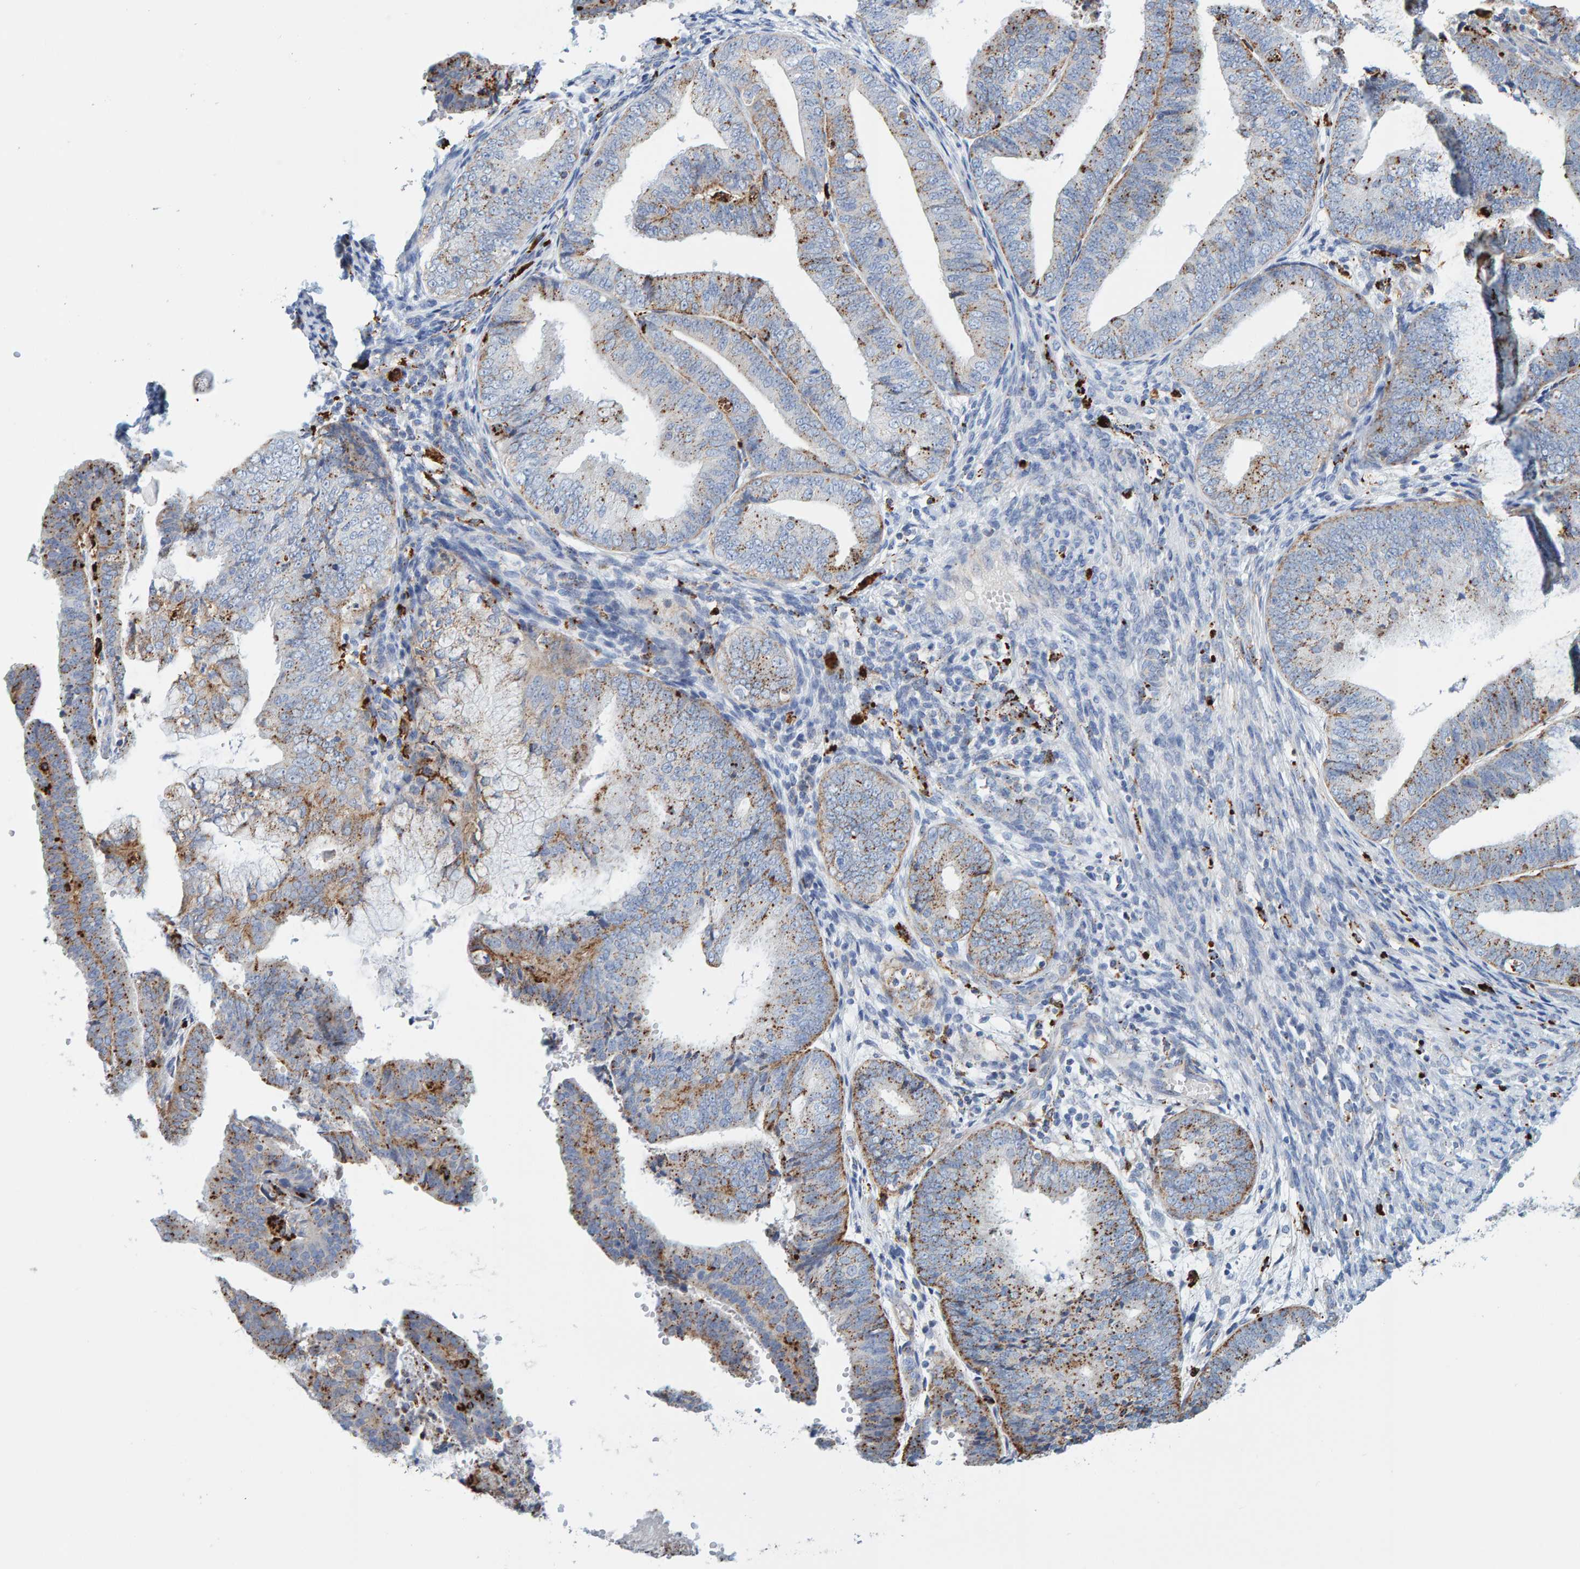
{"staining": {"intensity": "moderate", "quantity": "<25%", "location": "cytoplasmic/membranous"}, "tissue": "endometrial cancer", "cell_type": "Tumor cells", "image_type": "cancer", "snomed": [{"axis": "morphology", "description": "Adenocarcinoma, NOS"}, {"axis": "topography", "description": "Endometrium"}], "caption": "Immunohistochemistry (DAB) staining of human endometrial cancer (adenocarcinoma) reveals moderate cytoplasmic/membranous protein staining in approximately <25% of tumor cells.", "gene": "BIN3", "patient": {"sex": "female", "age": 63}}